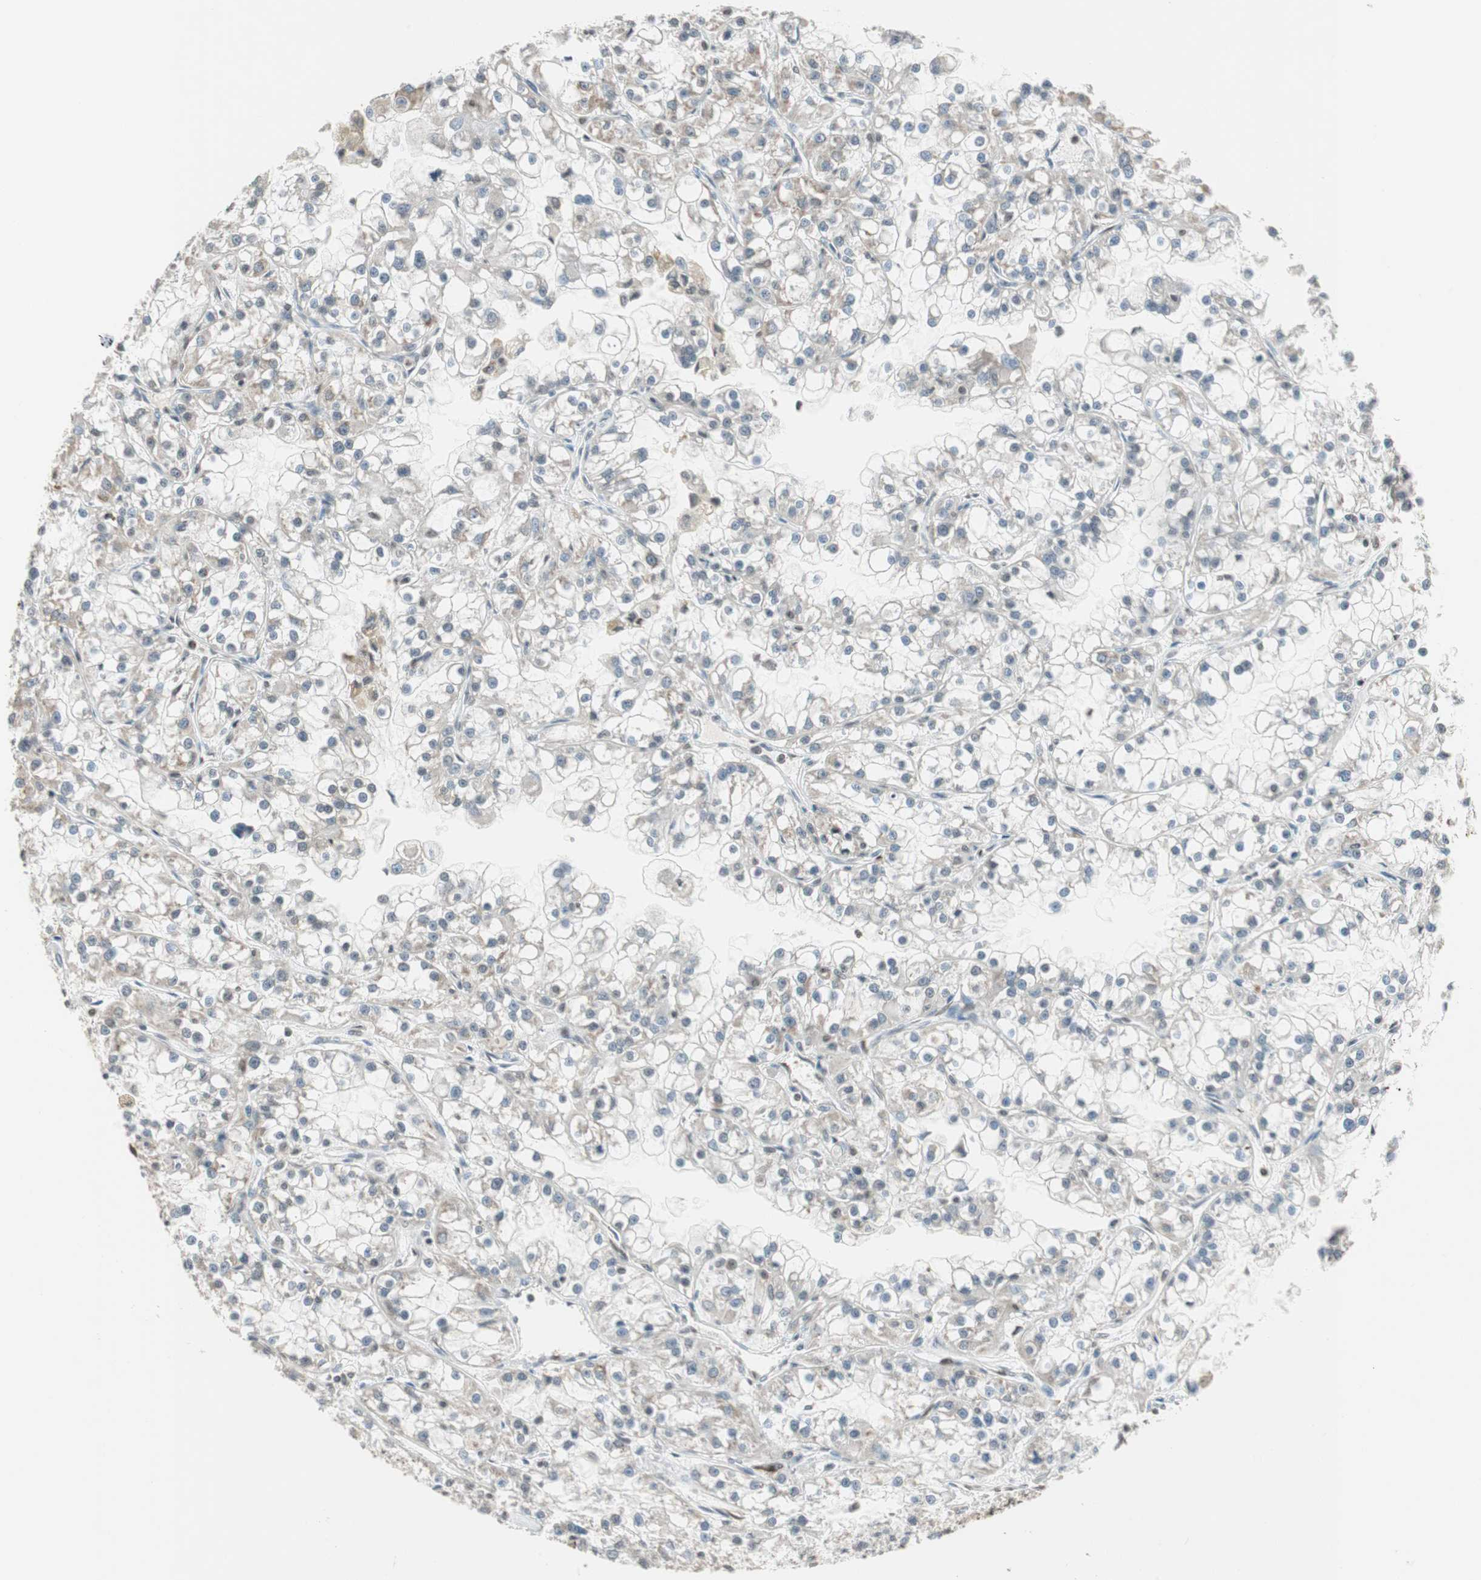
{"staining": {"intensity": "weak", "quantity": "25%-75%", "location": "cytoplasmic/membranous"}, "tissue": "renal cancer", "cell_type": "Tumor cells", "image_type": "cancer", "snomed": [{"axis": "morphology", "description": "Adenocarcinoma, NOS"}, {"axis": "topography", "description": "Kidney"}], "caption": "This image exhibits immunohistochemistry (IHC) staining of adenocarcinoma (renal), with low weak cytoplasmic/membranous positivity in about 25%-75% of tumor cells.", "gene": "PRELID1", "patient": {"sex": "female", "age": 52}}